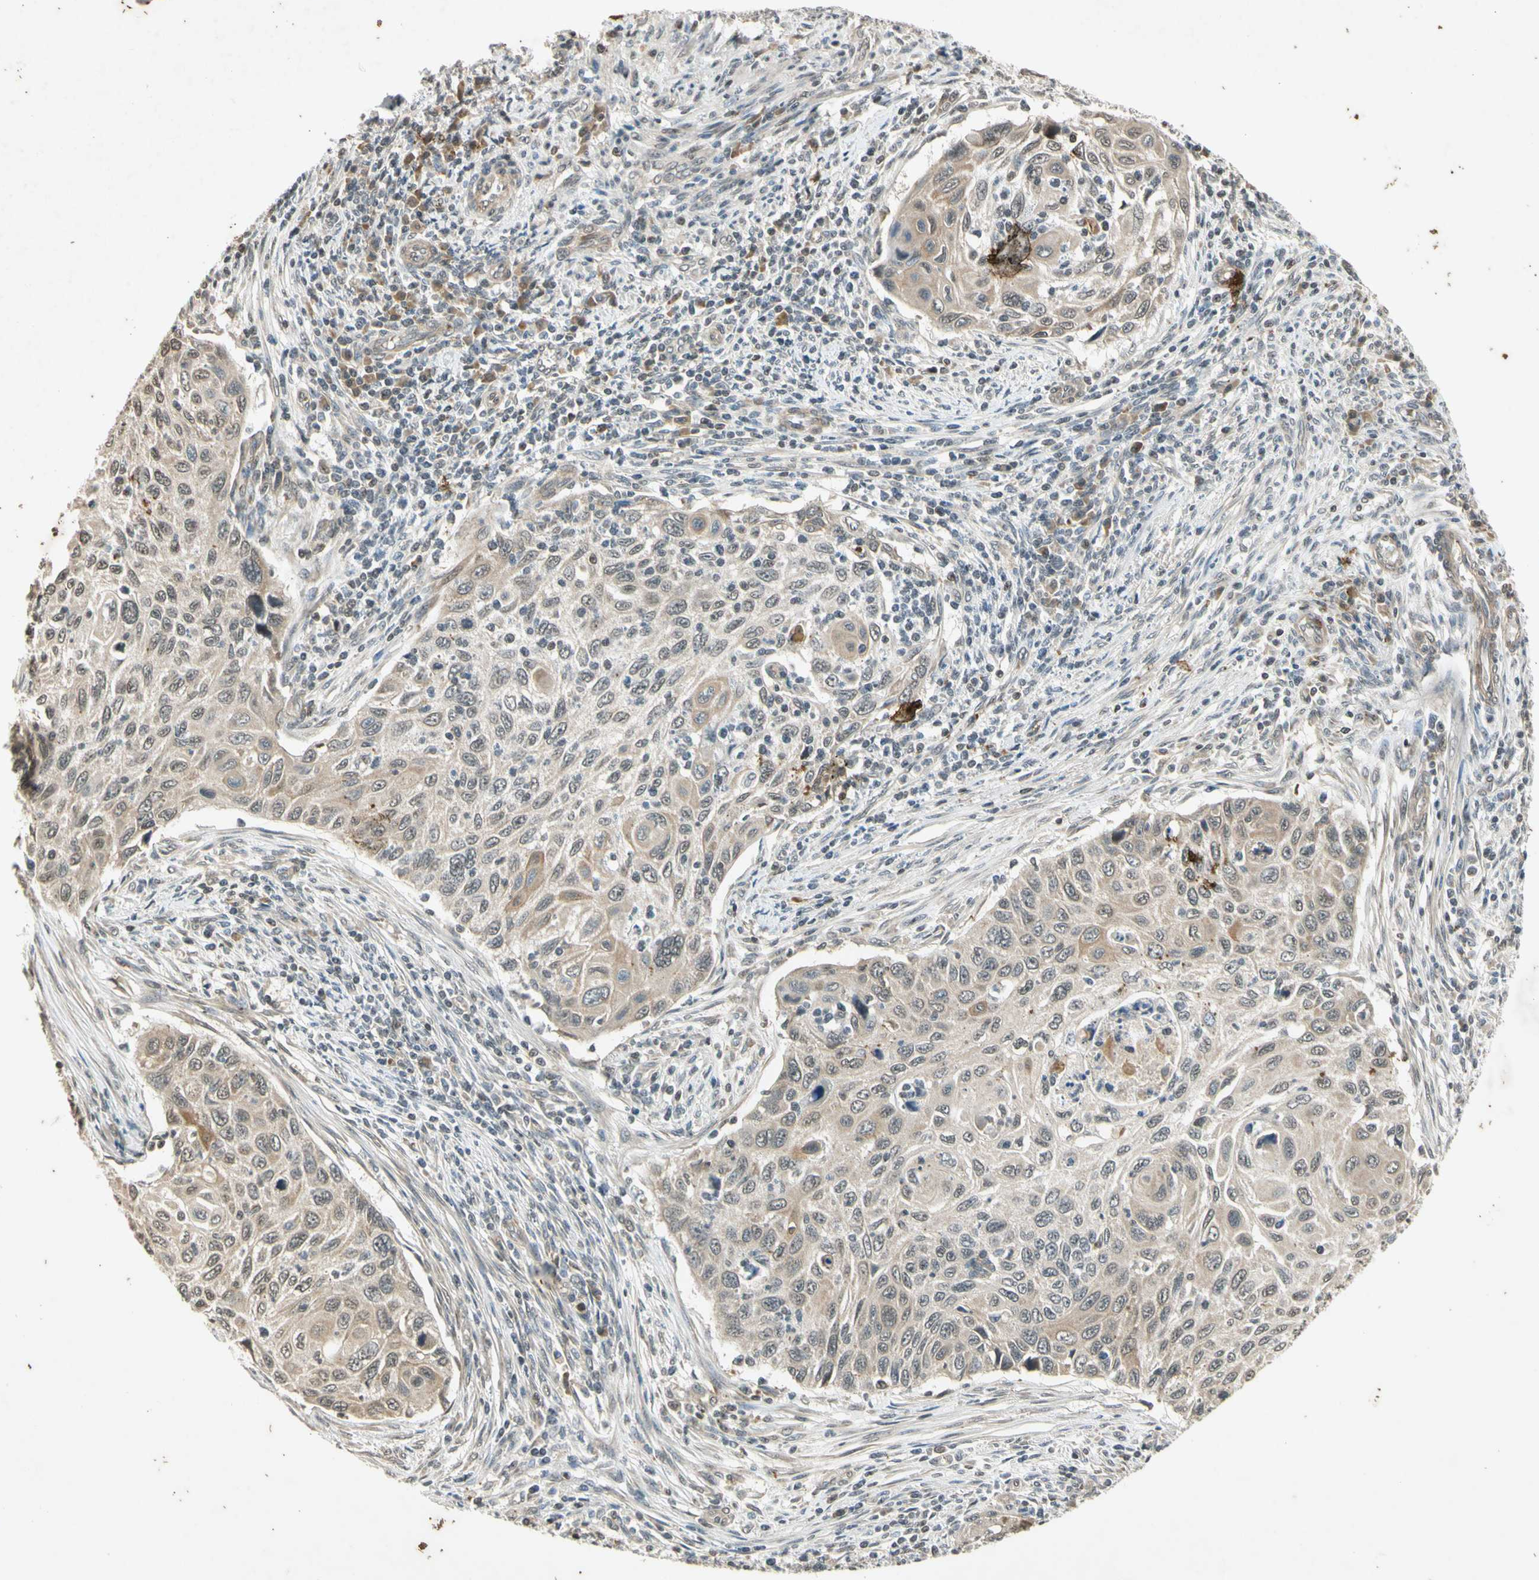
{"staining": {"intensity": "weak", "quantity": ">75%", "location": "cytoplasmic/membranous"}, "tissue": "cervical cancer", "cell_type": "Tumor cells", "image_type": "cancer", "snomed": [{"axis": "morphology", "description": "Squamous cell carcinoma, NOS"}, {"axis": "topography", "description": "Cervix"}], "caption": "IHC micrograph of neoplastic tissue: human cervical cancer stained using immunohistochemistry (IHC) demonstrates low levels of weak protein expression localized specifically in the cytoplasmic/membranous of tumor cells, appearing as a cytoplasmic/membranous brown color.", "gene": "EFNB2", "patient": {"sex": "female", "age": 70}}